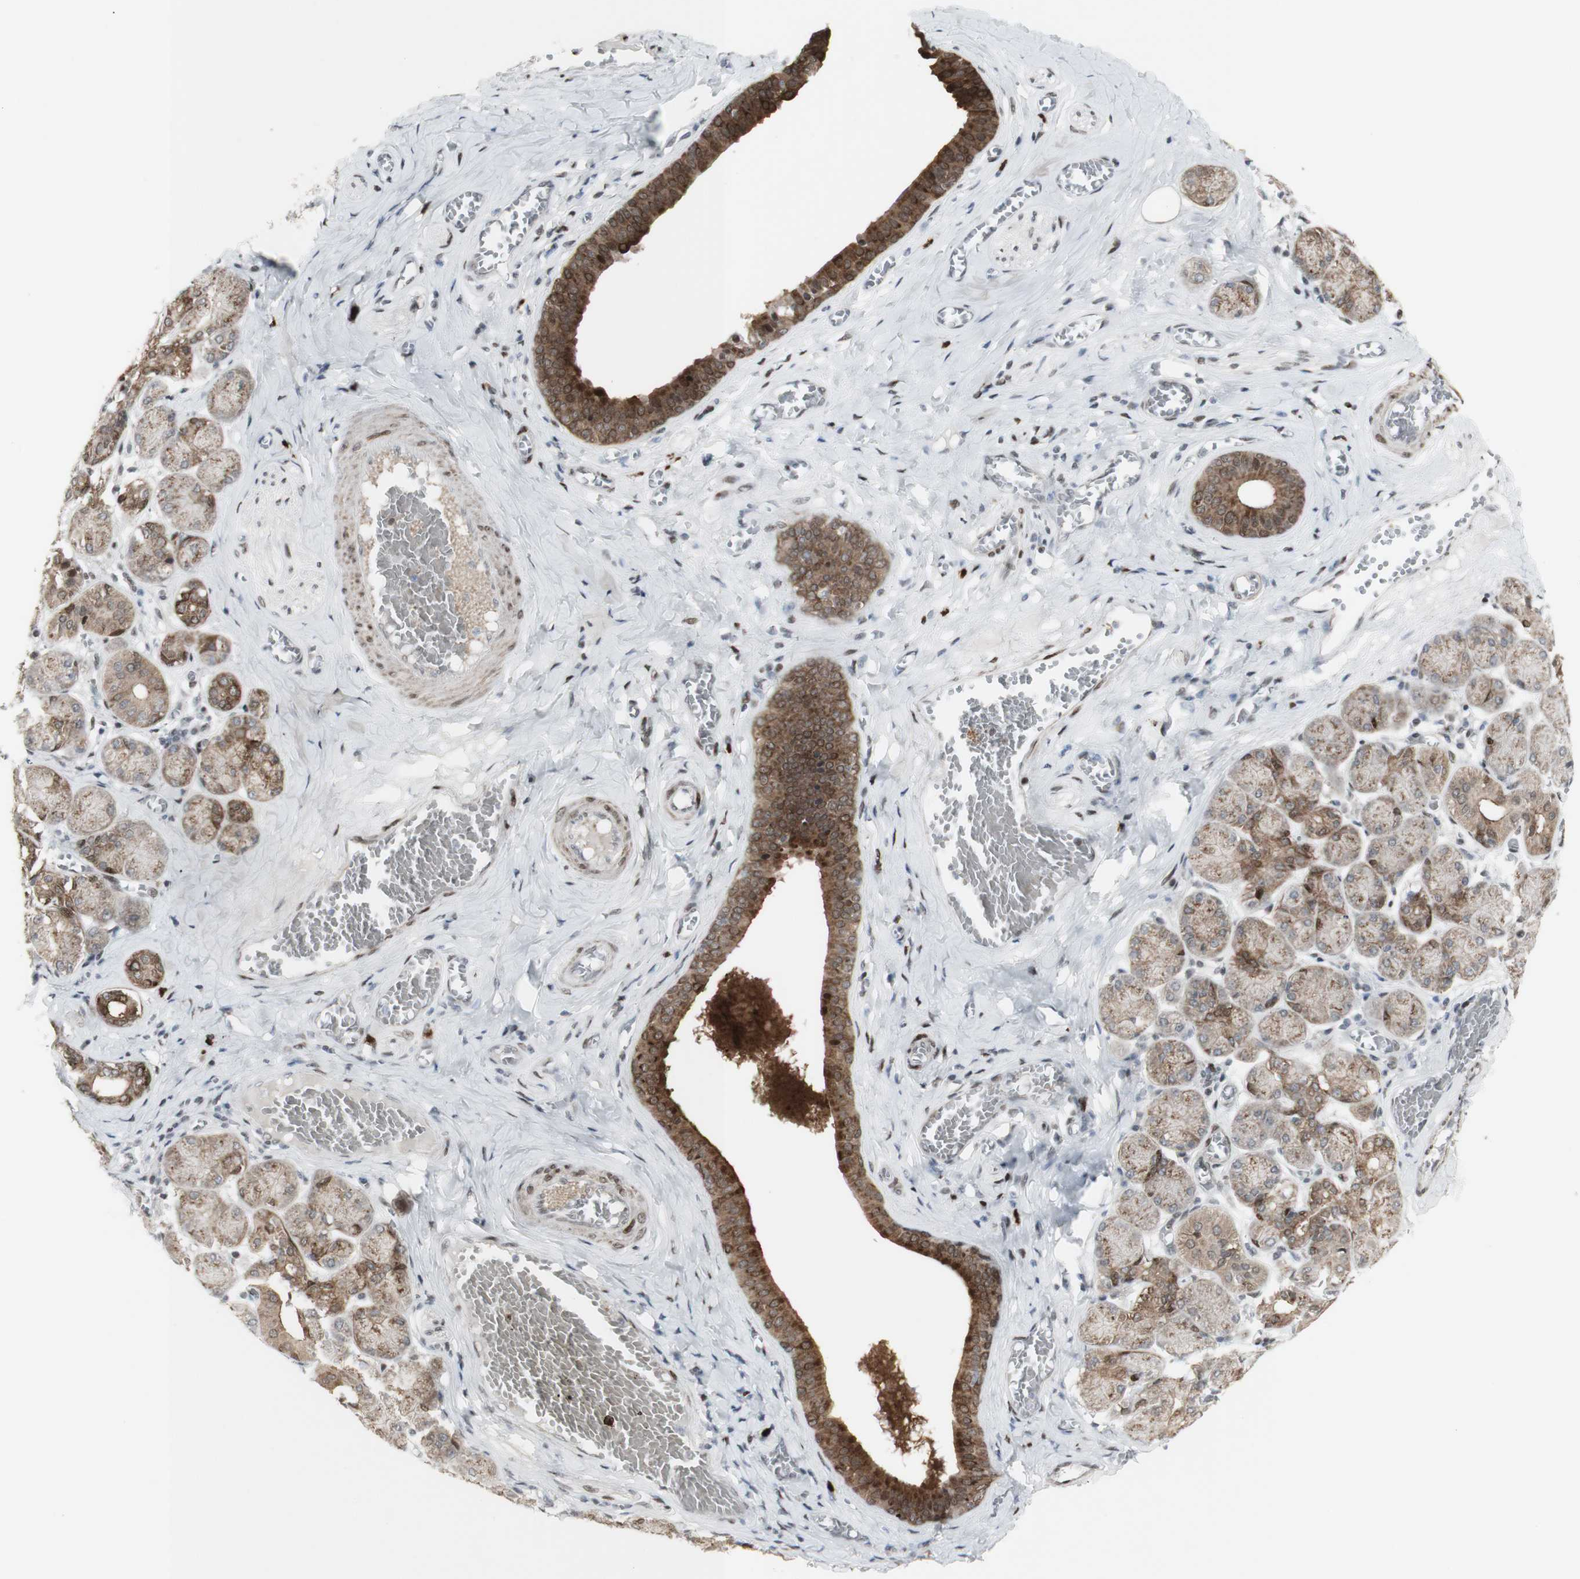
{"staining": {"intensity": "strong", "quantity": ">75%", "location": "cytoplasmic/membranous,nuclear"}, "tissue": "salivary gland", "cell_type": "Glandular cells", "image_type": "normal", "snomed": [{"axis": "morphology", "description": "Normal tissue, NOS"}, {"axis": "topography", "description": "Salivary gland"}], "caption": "The histopathology image reveals staining of normal salivary gland, revealing strong cytoplasmic/membranous,nuclear protein staining (brown color) within glandular cells.", "gene": "C1orf116", "patient": {"sex": "female", "age": 24}}